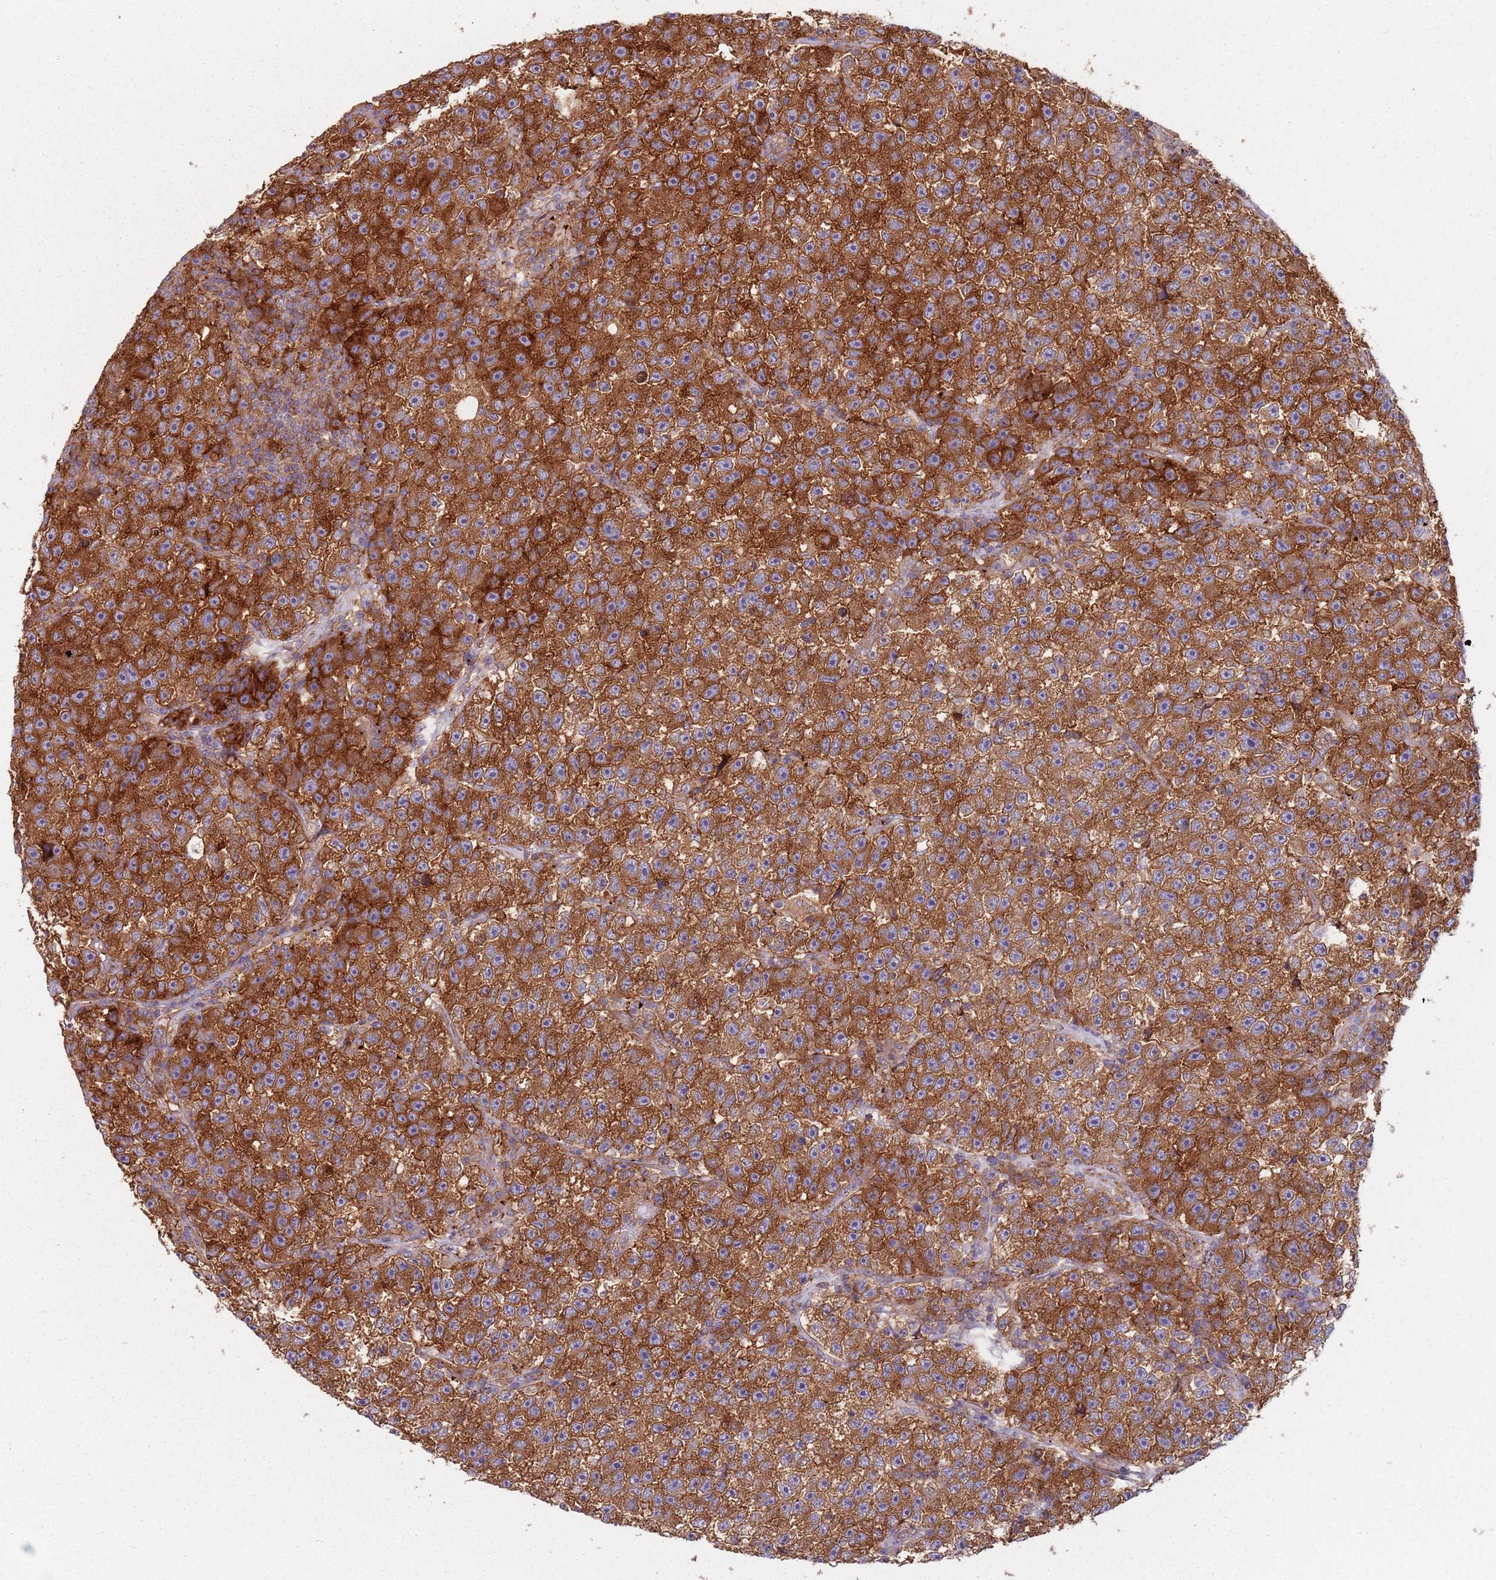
{"staining": {"intensity": "strong", "quantity": ">75%", "location": "cytoplasmic/membranous"}, "tissue": "testis cancer", "cell_type": "Tumor cells", "image_type": "cancer", "snomed": [{"axis": "morphology", "description": "Seminoma, NOS"}, {"axis": "topography", "description": "Testis"}], "caption": "Brown immunohistochemical staining in human testis cancer (seminoma) shows strong cytoplasmic/membranous positivity in about >75% of tumor cells. The staining is performed using DAB (3,3'-diaminobenzidine) brown chromogen to label protein expression. The nuclei are counter-stained blue using hematoxylin.", "gene": "TPD52L2", "patient": {"sex": "male", "age": 22}}